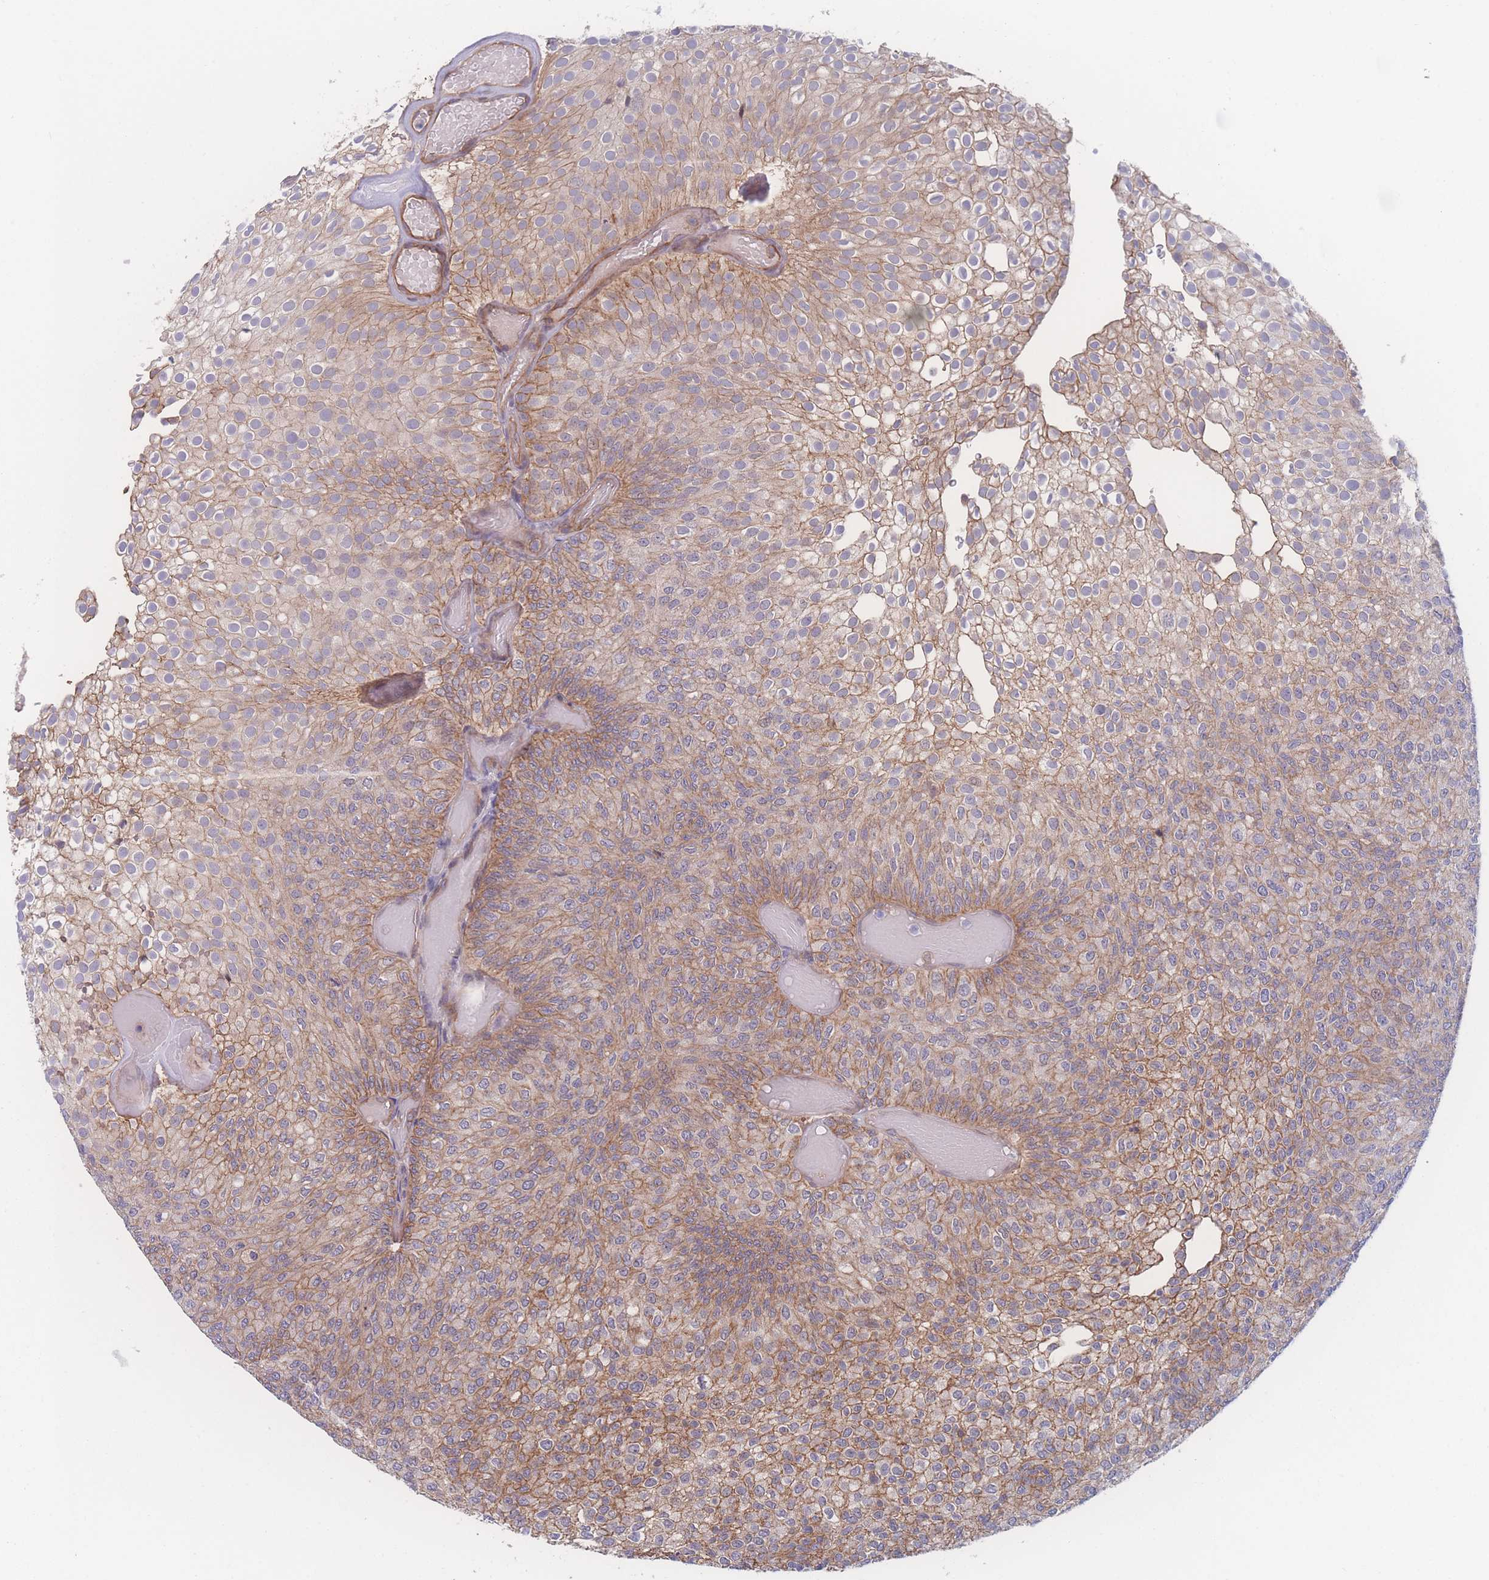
{"staining": {"intensity": "moderate", "quantity": ">75%", "location": "cytoplasmic/membranous"}, "tissue": "urothelial cancer", "cell_type": "Tumor cells", "image_type": "cancer", "snomed": [{"axis": "morphology", "description": "Urothelial carcinoma, Low grade"}, {"axis": "topography", "description": "Urinary bladder"}], "caption": "Low-grade urothelial carcinoma stained with immunohistochemistry (IHC) reveals moderate cytoplasmic/membranous staining in about >75% of tumor cells.", "gene": "CFAP97", "patient": {"sex": "male", "age": 78}}